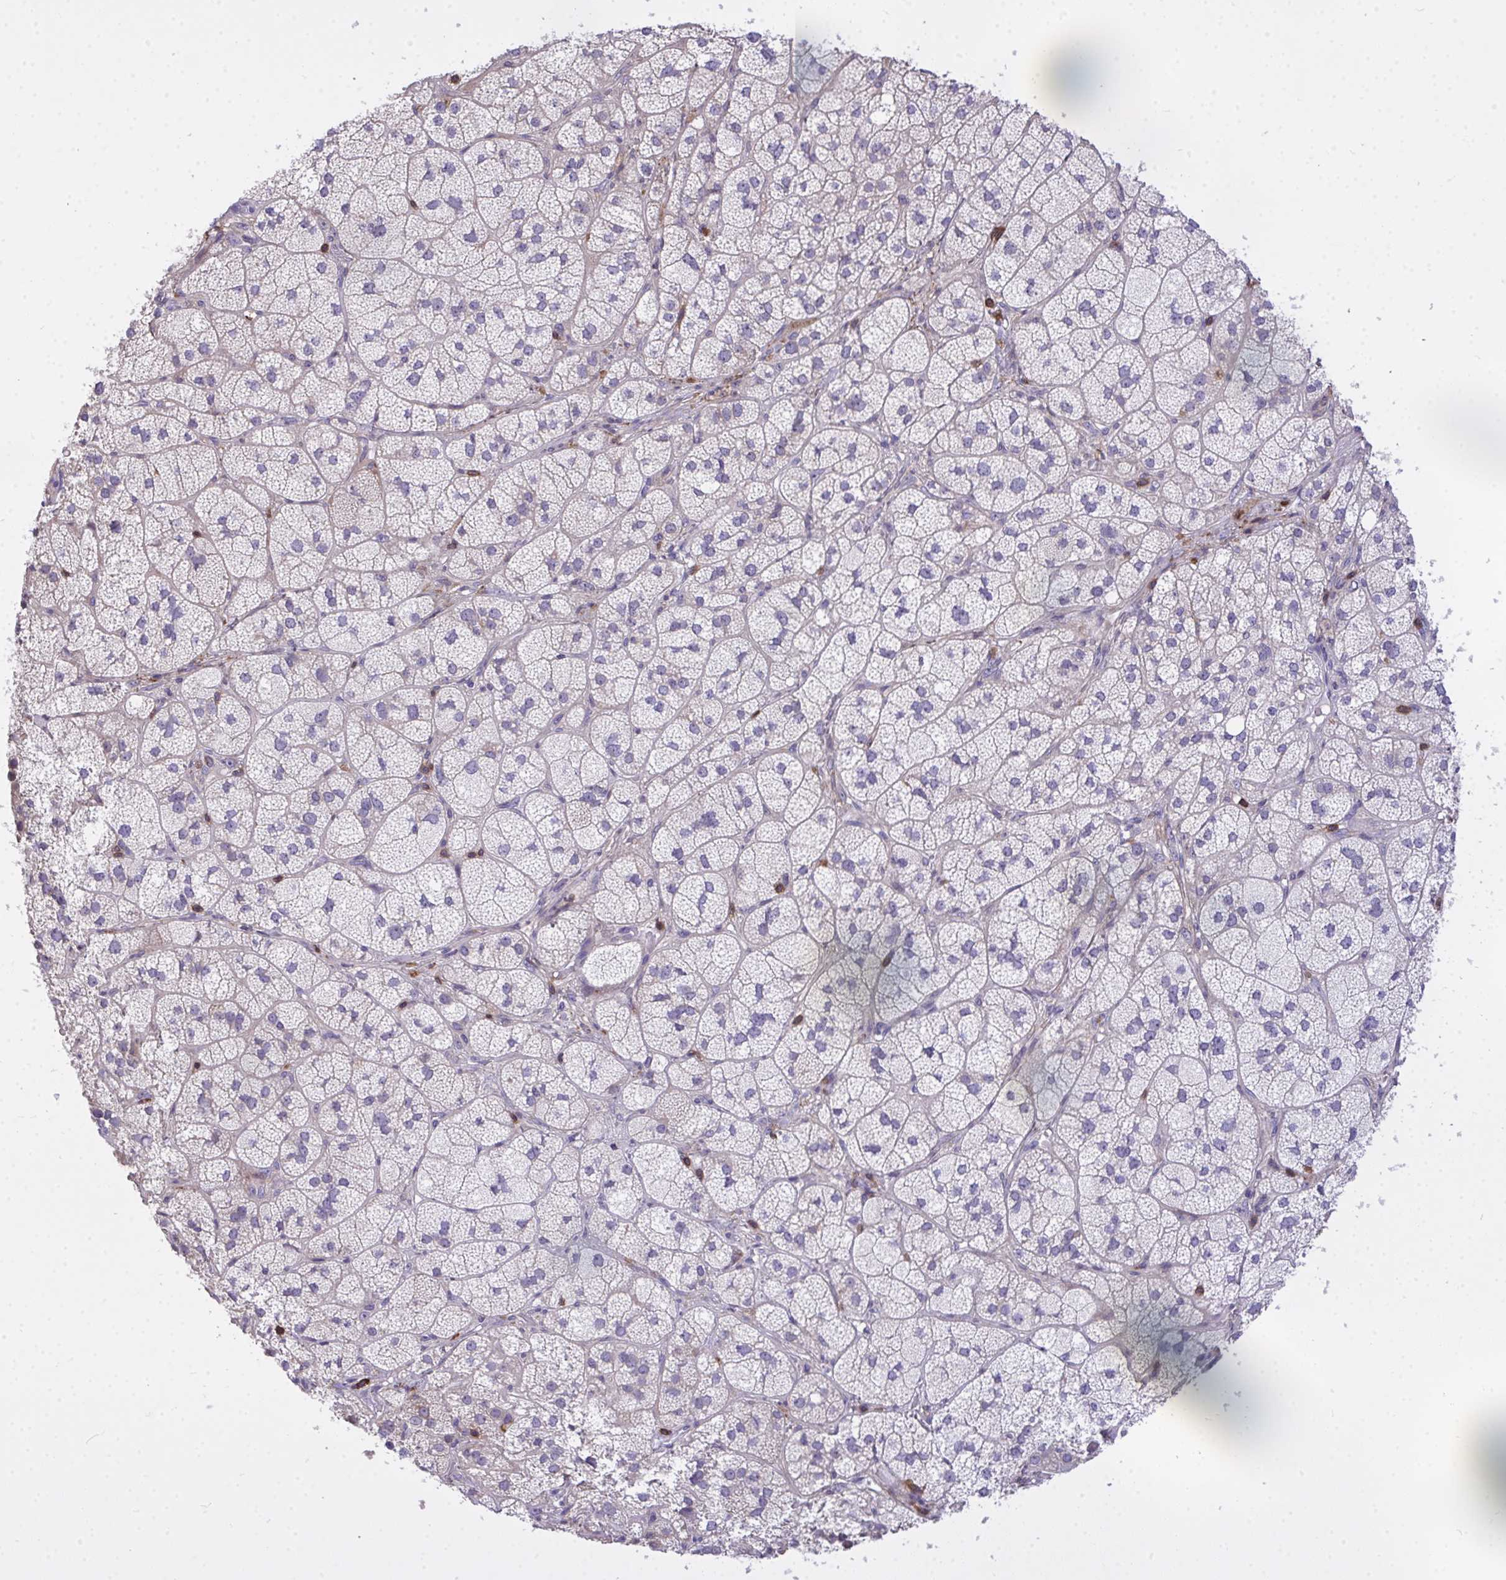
{"staining": {"intensity": "moderate", "quantity": "25%-75%", "location": "cytoplasmic/membranous"}, "tissue": "adrenal gland", "cell_type": "Glandular cells", "image_type": "normal", "snomed": [{"axis": "morphology", "description": "Normal tissue, NOS"}, {"axis": "topography", "description": "Adrenal gland"}], "caption": "This histopathology image displays immunohistochemistry staining of unremarkable adrenal gland, with medium moderate cytoplasmic/membranous positivity in about 25%-75% of glandular cells.", "gene": "AP5M1", "patient": {"sex": "female", "age": 60}}